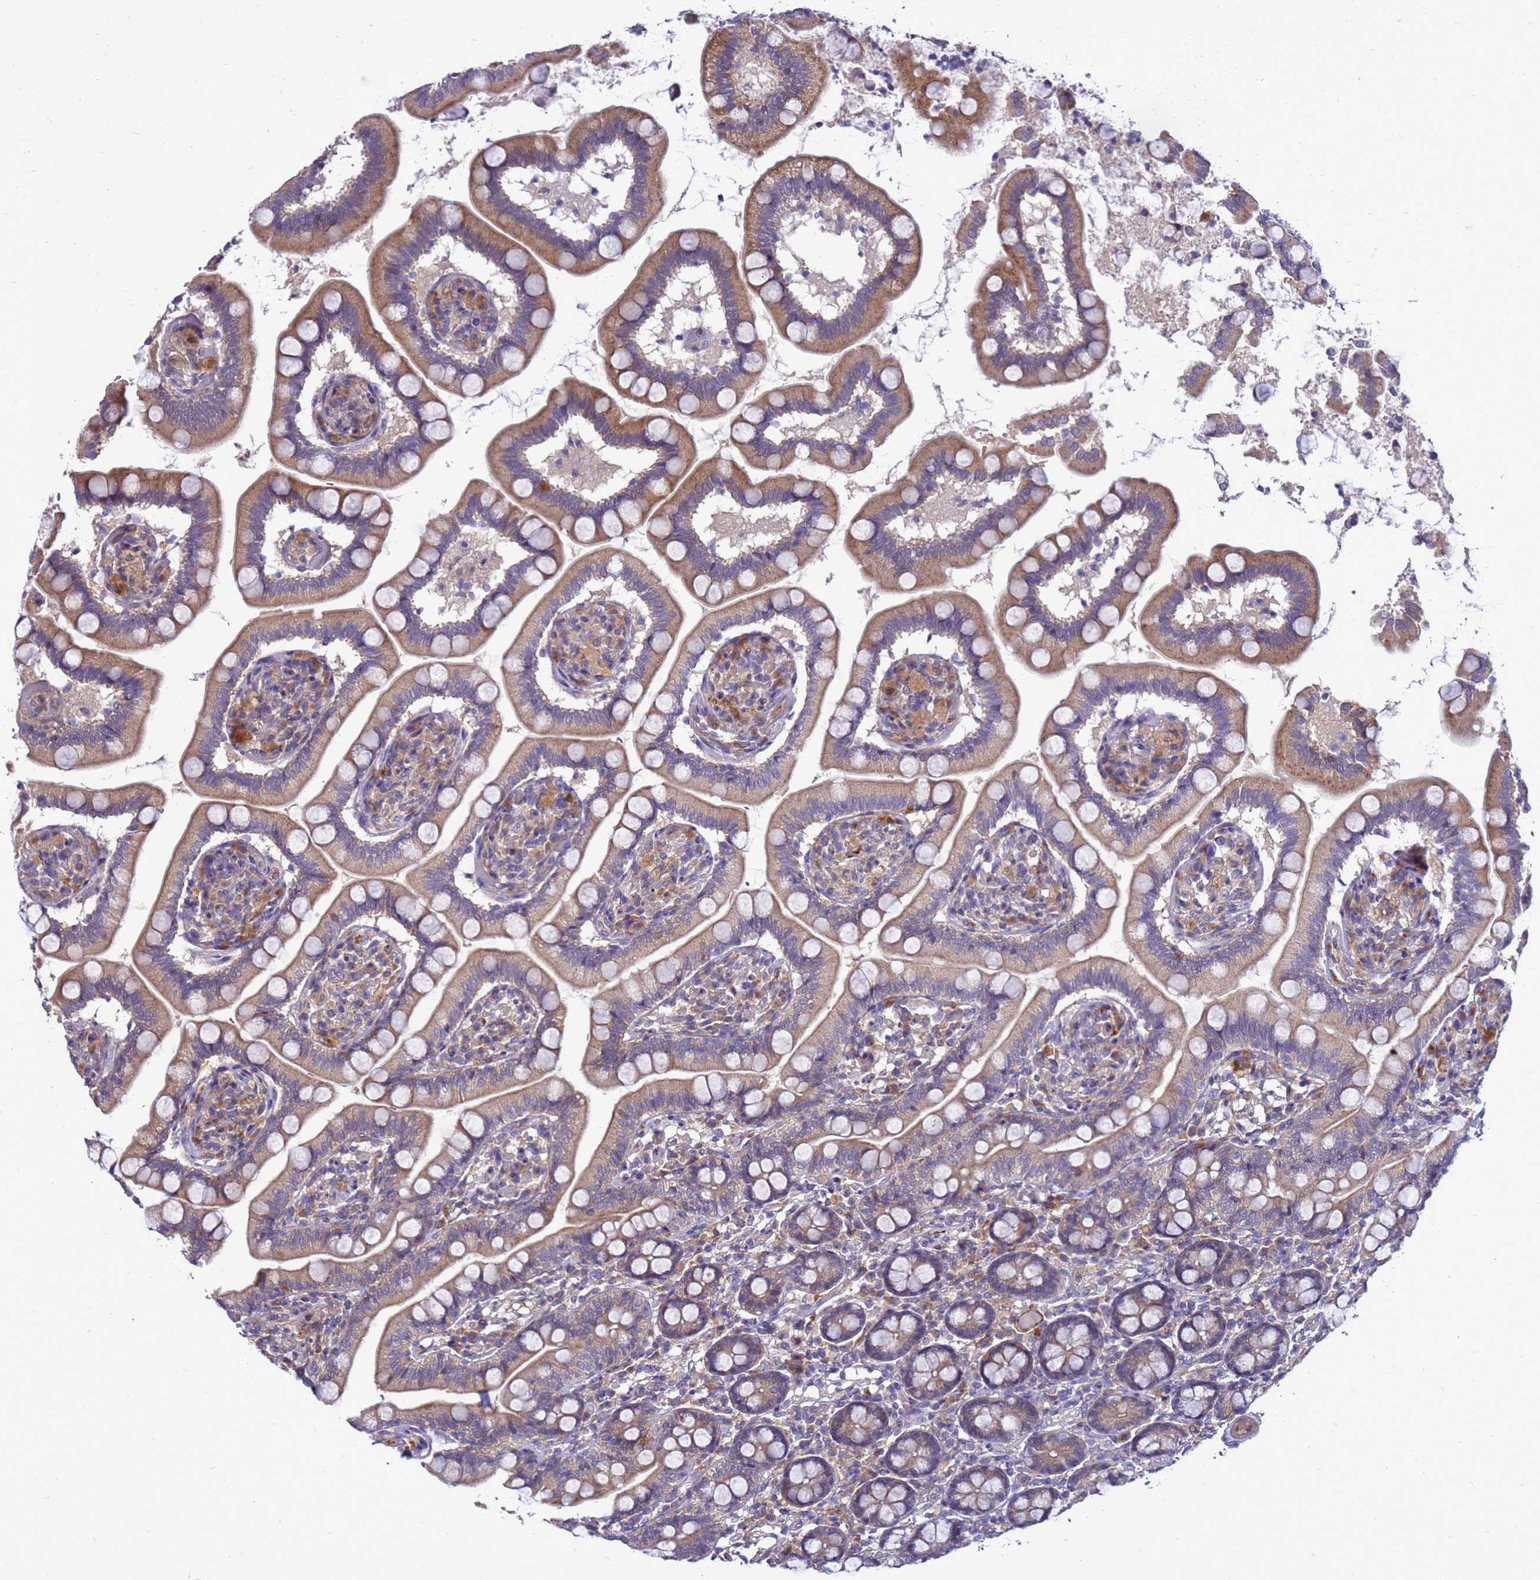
{"staining": {"intensity": "moderate", "quantity": ">75%", "location": "cytoplasmic/membranous"}, "tissue": "small intestine", "cell_type": "Glandular cells", "image_type": "normal", "snomed": [{"axis": "morphology", "description": "Normal tissue, NOS"}, {"axis": "topography", "description": "Small intestine"}], "caption": "DAB (3,3'-diaminobenzidine) immunohistochemical staining of normal human small intestine demonstrates moderate cytoplasmic/membranous protein staining in about >75% of glandular cells.", "gene": "ENOPH1", "patient": {"sex": "female", "age": 64}}